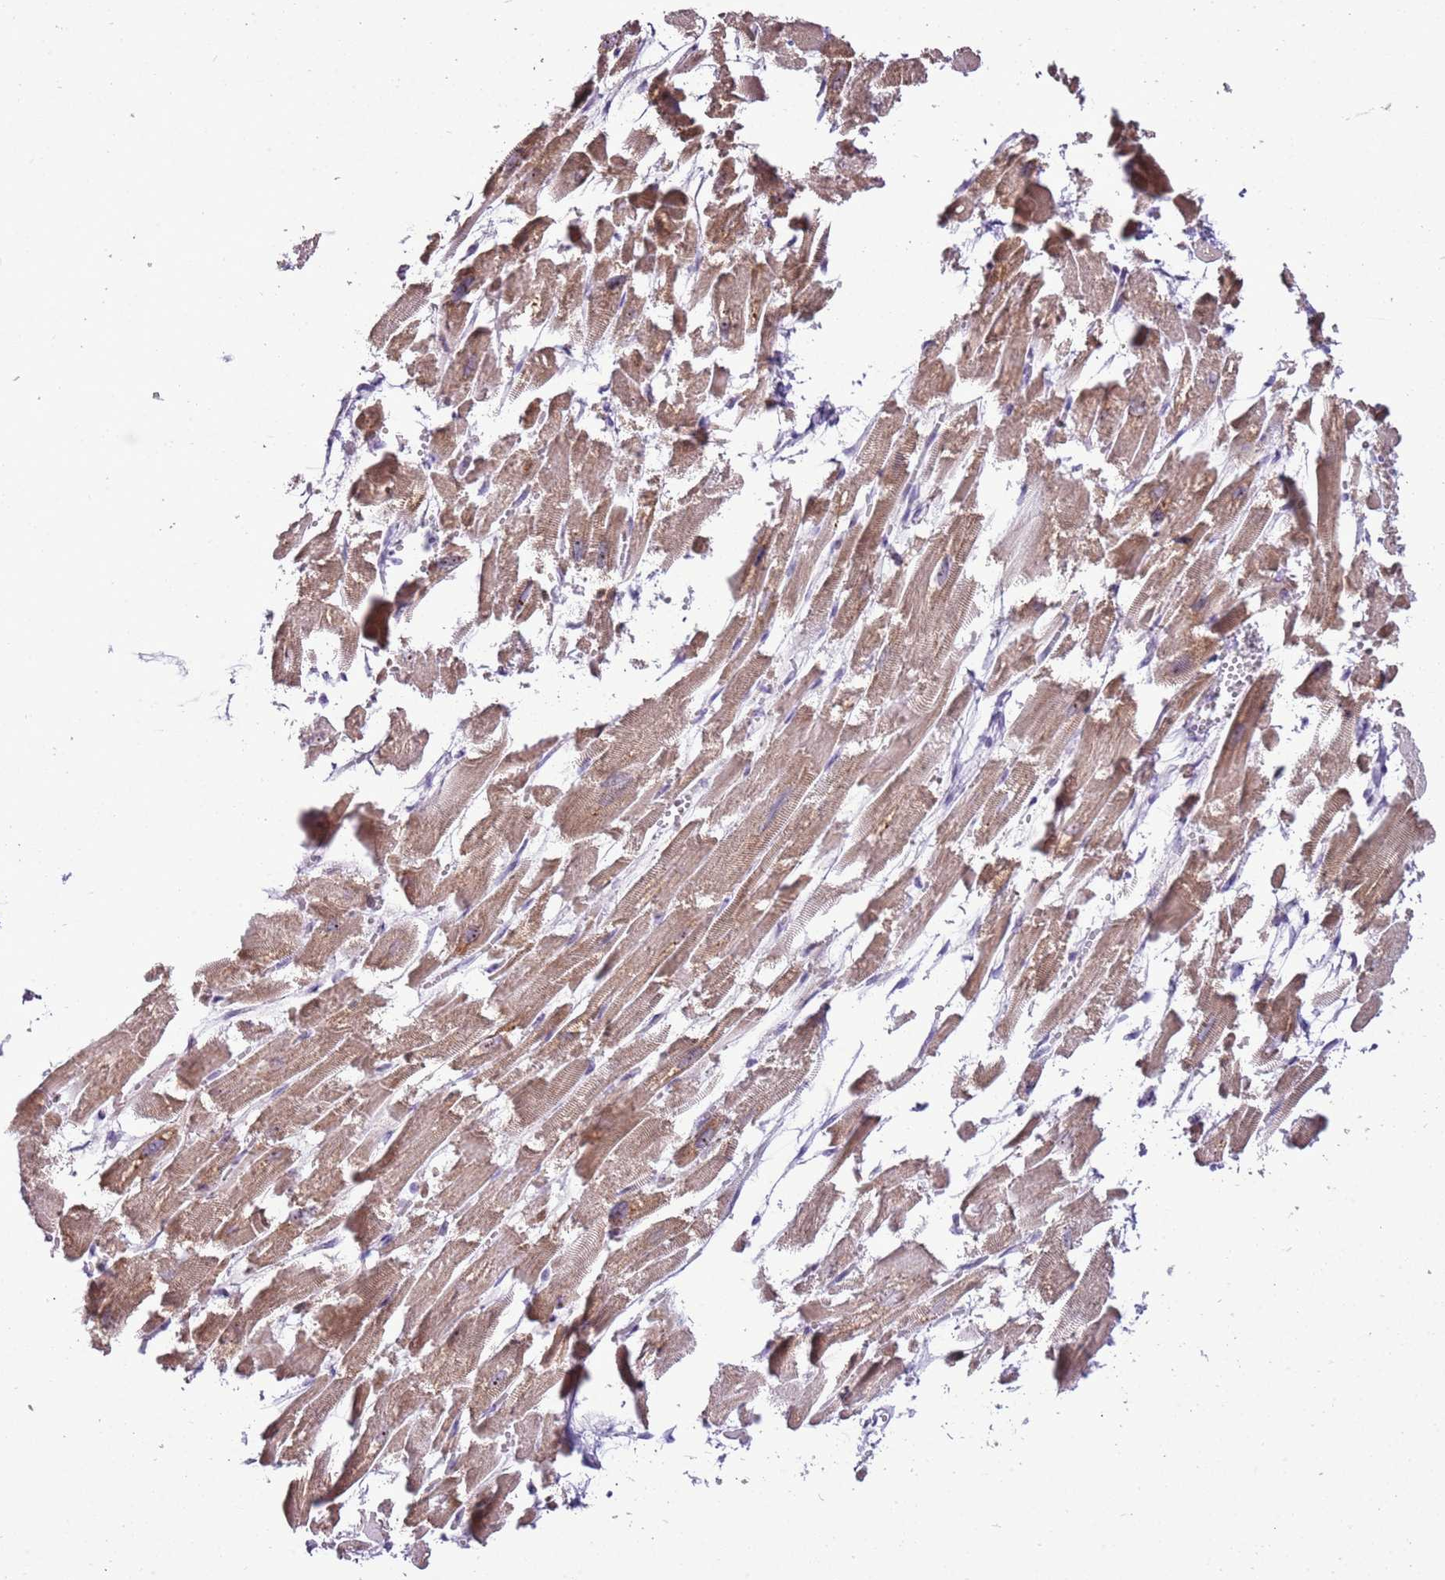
{"staining": {"intensity": "moderate", "quantity": ">75%", "location": "cytoplasmic/membranous"}, "tissue": "heart muscle", "cell_type": "Cardiomyocytes", "image_type": "normal", "snomed": [{"axis": "morphology", "description": "Normal tissue, NOS"}, {"axis": "topography", "description": "Heart"}], "caption": "The photomicrograph demonstrates immunohistochemical staining of unremarkable heart muscle. There is moderate cytoplasmic/membranous positivity is present in about >75% of cardiomyocytes.", "gene": "RPL3L", "patient": {"sex": "male", "age": 54}}